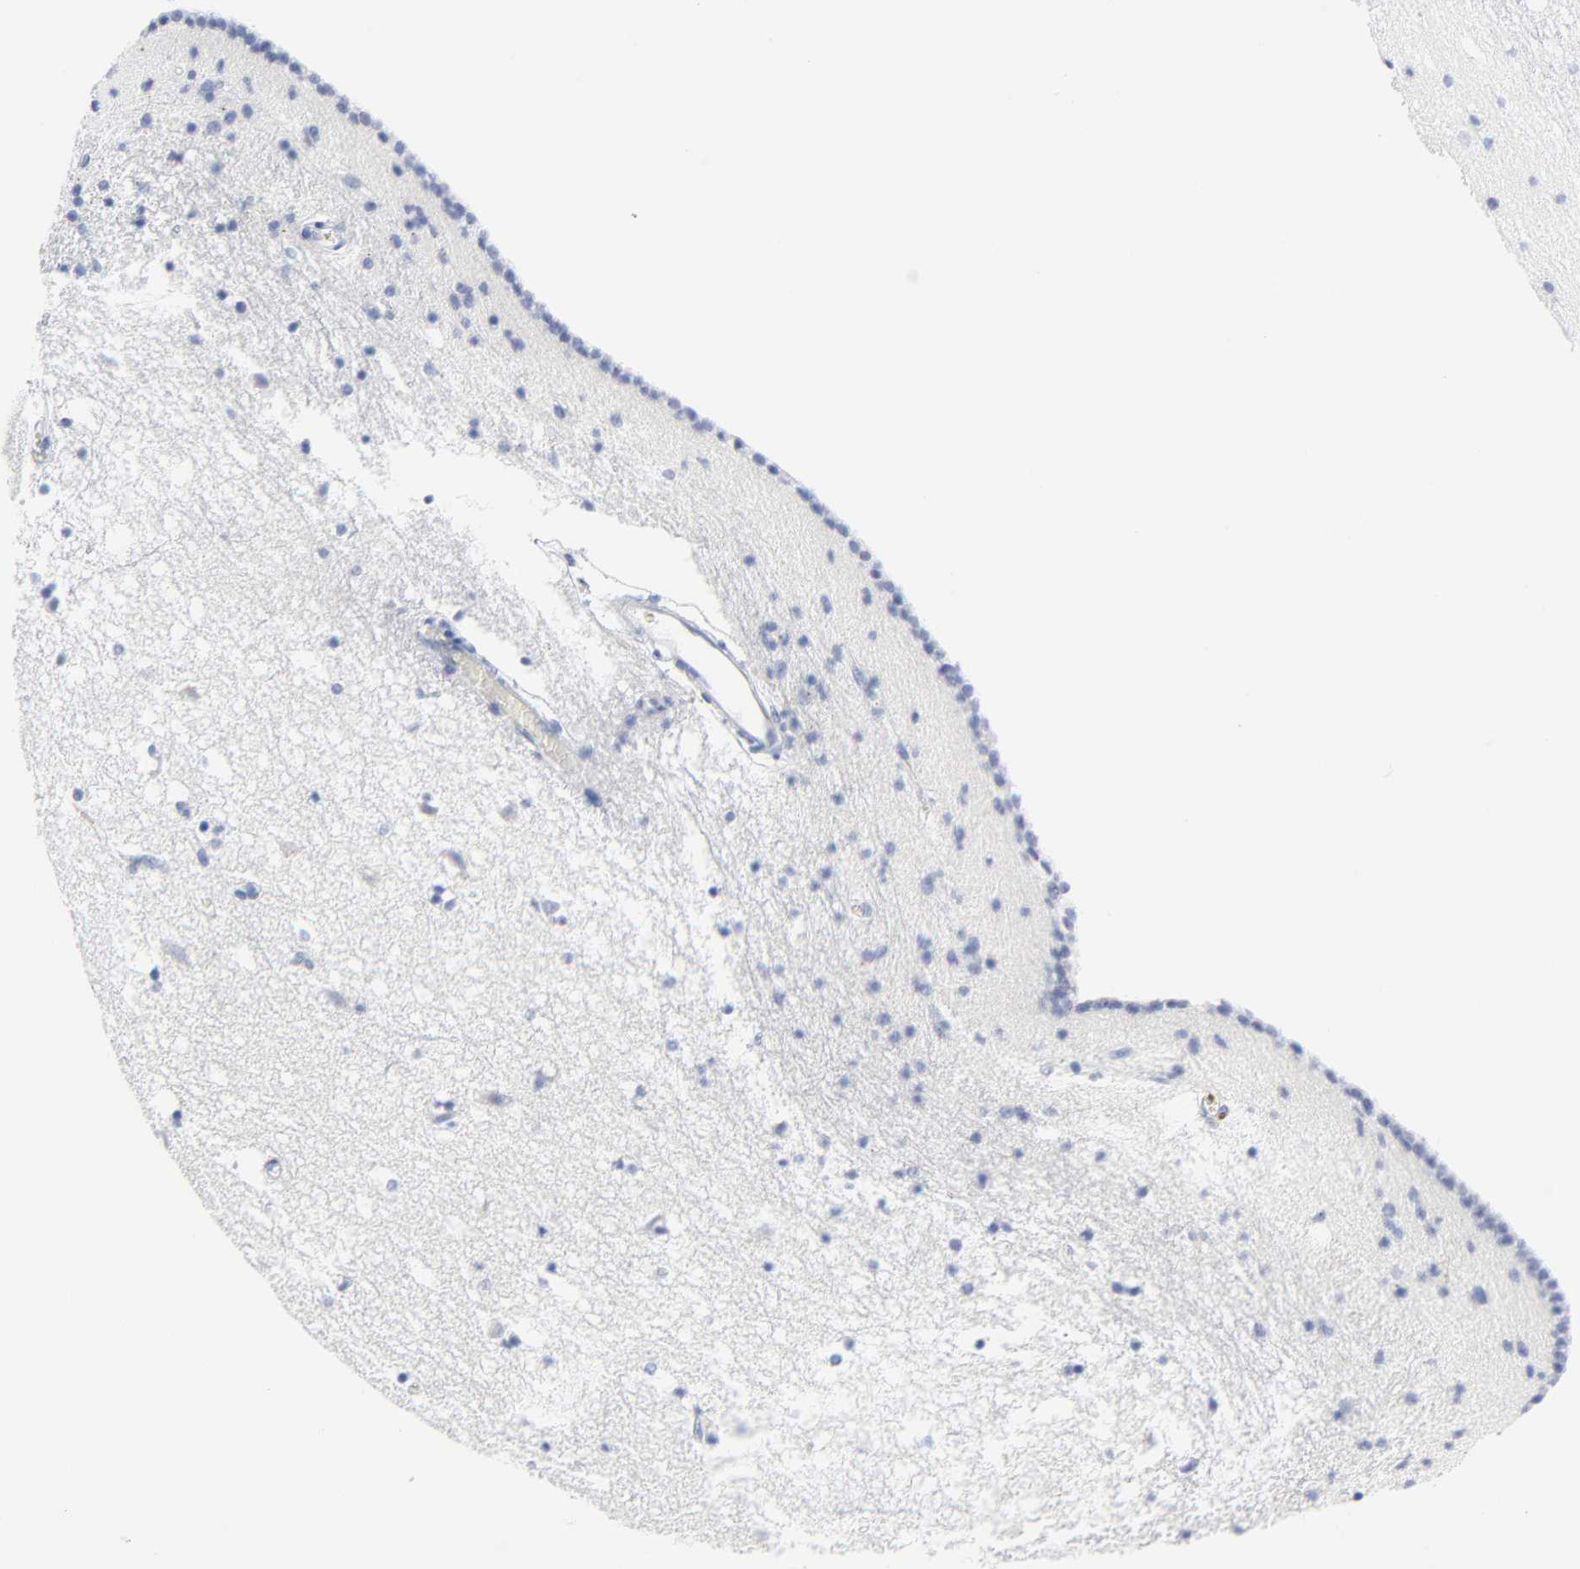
{"staining": {"intensity": "negative", "quantity": "none", "location": "none"}, "tissue": "caudate", "cell_type": "Glial cells", "image_type": "normal", "snomed": [{"axis": "morphology", "description": "Normal tissue, NOS"}, {"axis": "topography", "description": "Lateral ventricle wall"}], "caption": "Human caudate stained for a protein using IHC demonstrates no expression in glial cells.", "gene": "CDK1", "patient": {"sex": "male", "age": 45}}